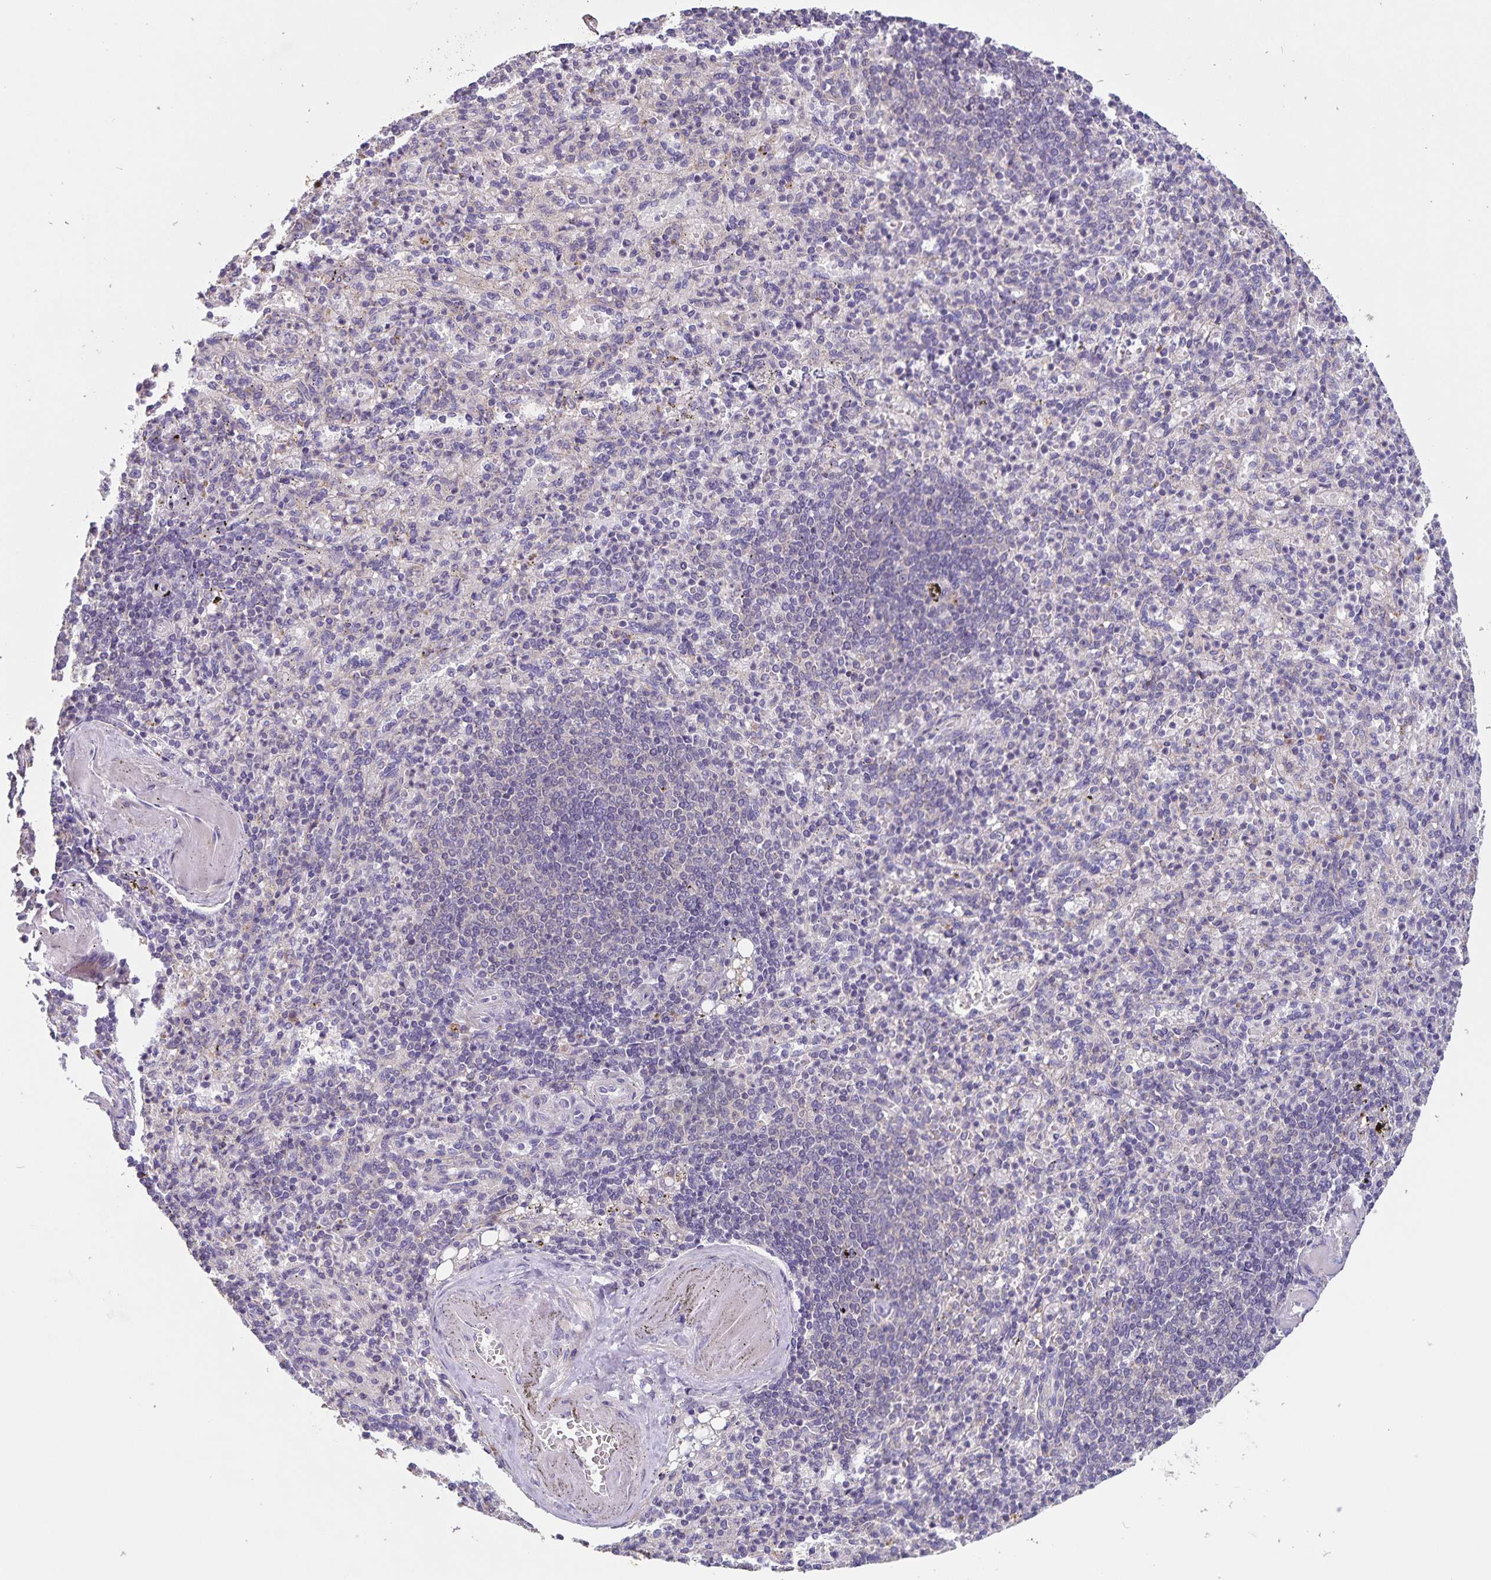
{"staining": {"intensity": "negative", "quantity": "none", "location": "none"}, "tissue": "spleen", "cell_type": "Cells in red pulp", "image_type": "normal", "snomed": [{"axis": "morphology", "description": "Normal tissue, NOS"}, {"axis": "topography", "description": "Spleen"}], "caption": "There is no significant staining in cells in red pulp of spleen. (Immunohistochemistry, brightfield microscopy, high magnification).", "gene": "FBXL16", "patient": {"sex": "female", "age": 74}}